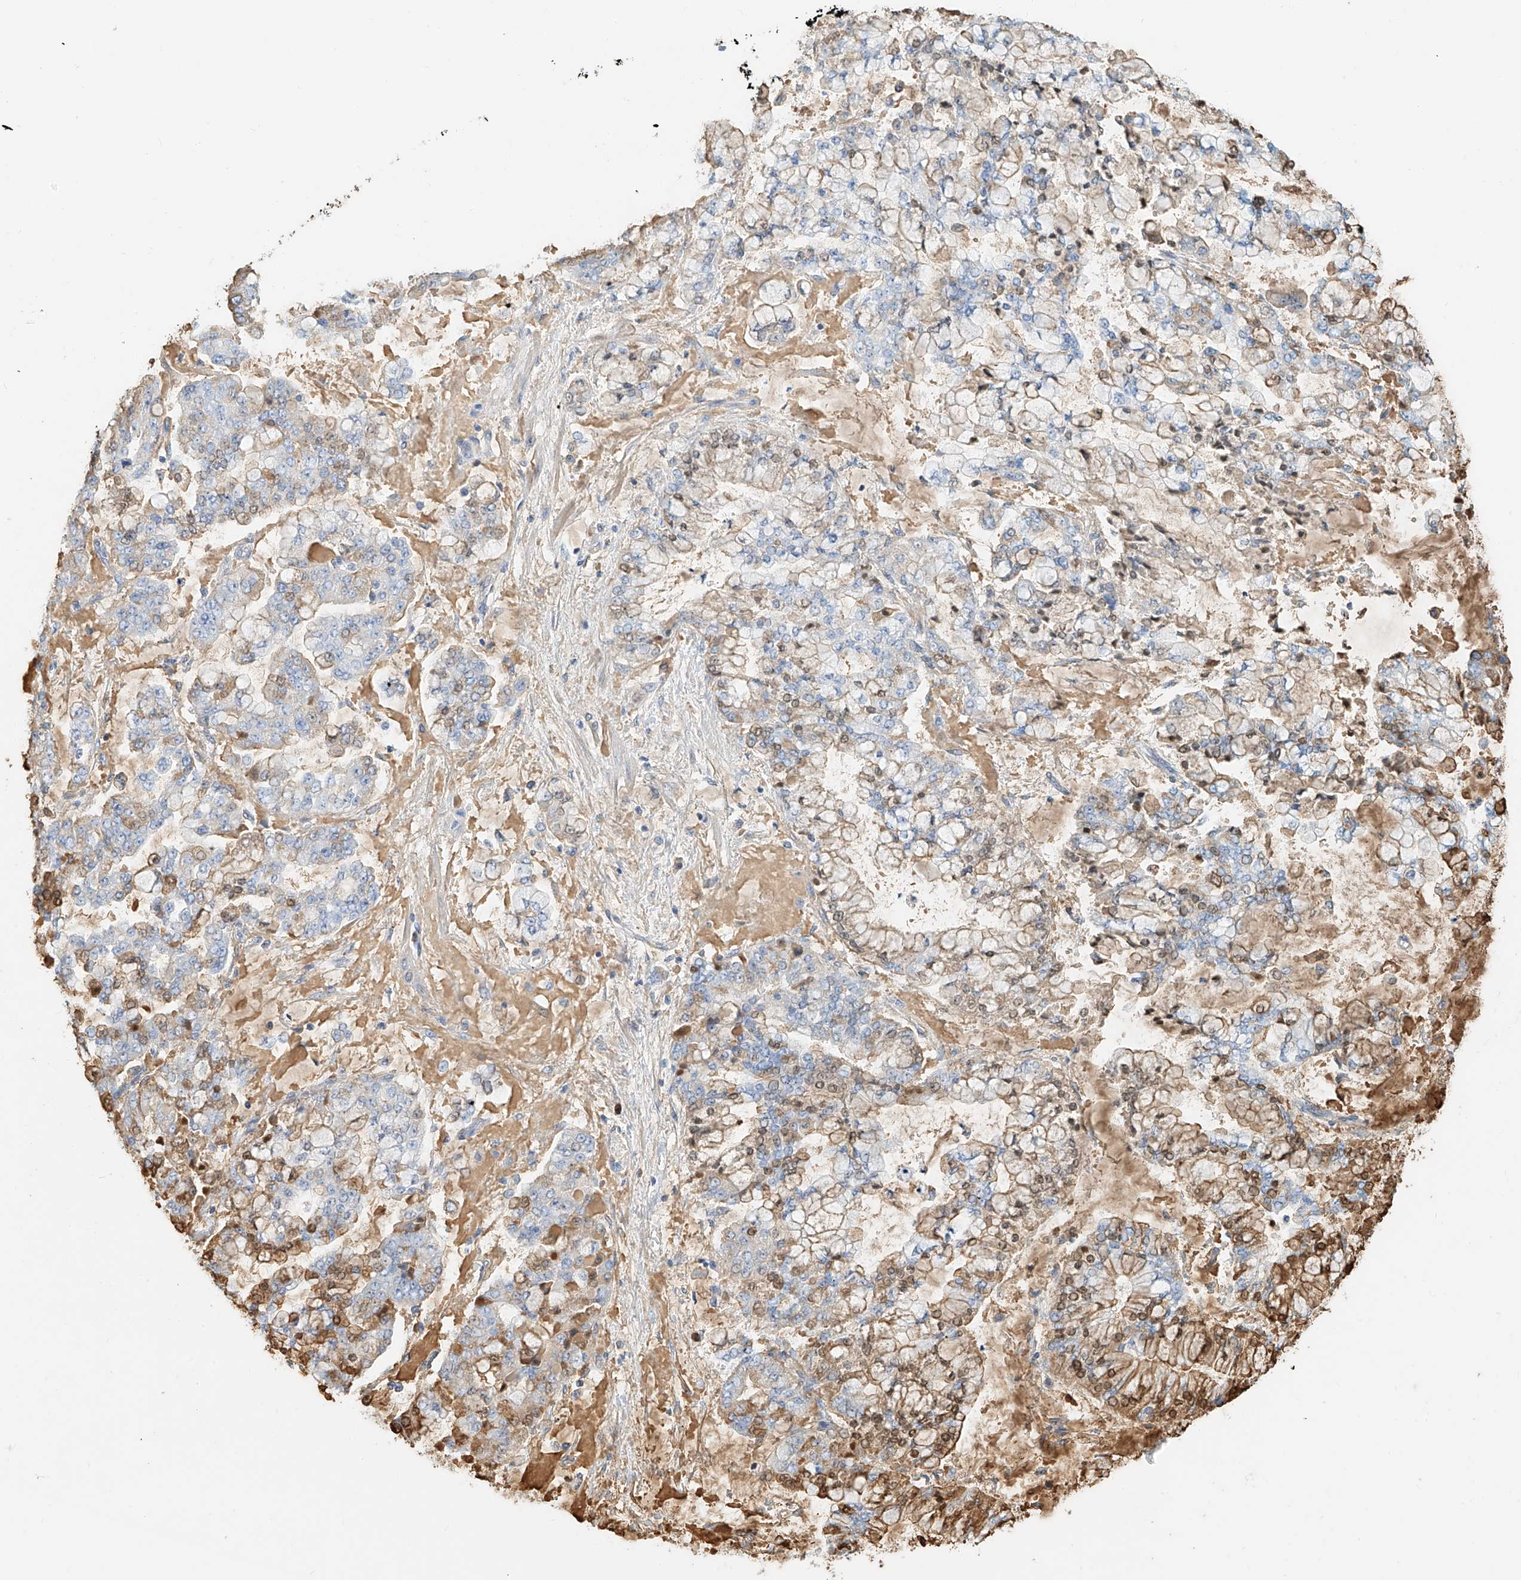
{"staining": {"intensity": "weak", "quantity": "<25%", "location": "cytoplasmic/membranous"}, "tissue": "stomach cancer", "cell_type": "Tumor cells", "image_type": "cancer", "snomed": [{"axis": "morphology", "description": "Normal tissue, NOS"}, {"axis": "morphology", "description": "Adenocarcinoma, NOS"}, {"axis": "topography", "description": "Stomach, upper"}, {"axis": "topography", "description": "Stomach"}], "caption": "The photomicrograph demonstrates no significant staining in tumor cells of stomach cancer.", "gene": "ZFP30", "patient": {"sex": "male", "age": 76}}